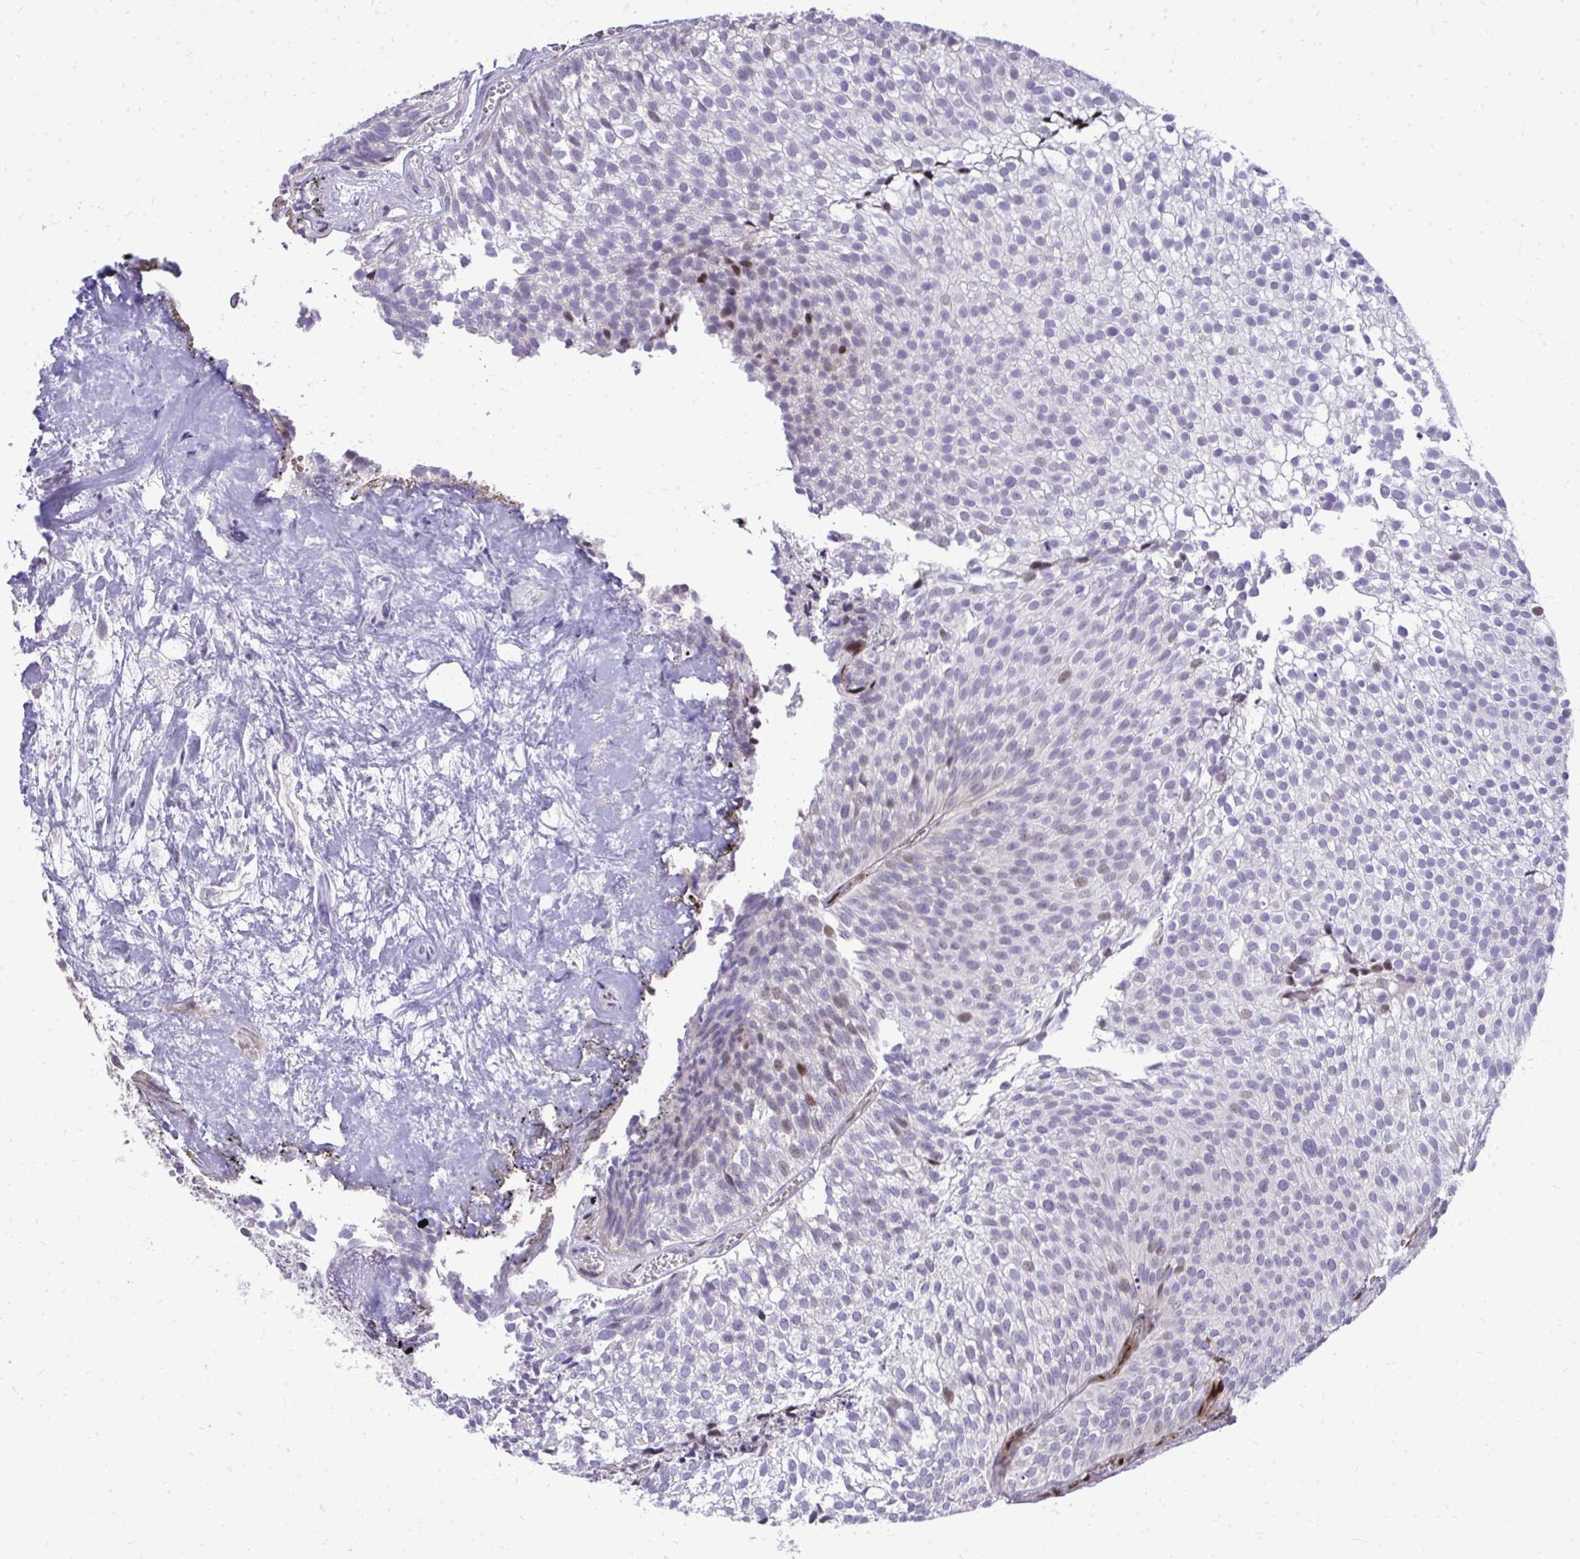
{"staining": {"intensity": "negative", "quantity": "none", "location": "none"}, "tissue": "urothelial cancer", "cell_type": "Tumor cells", "image_type": "cancer", "snomed": [{"axis": "morphology", "description": "Urothelial carcinoma, Low grade"}, {"axis": "topography", "description": "Urinary bladder"}], "caption": "High magnification brightfield microscopy of urothelial carcinoma (low-grade) stained with DAB (brown) and counterstained with hematoxylin (blue): tumor cells show no significant positivity.", "gene": "DLX4", "patient": {"sex": "male", "age": 91}}